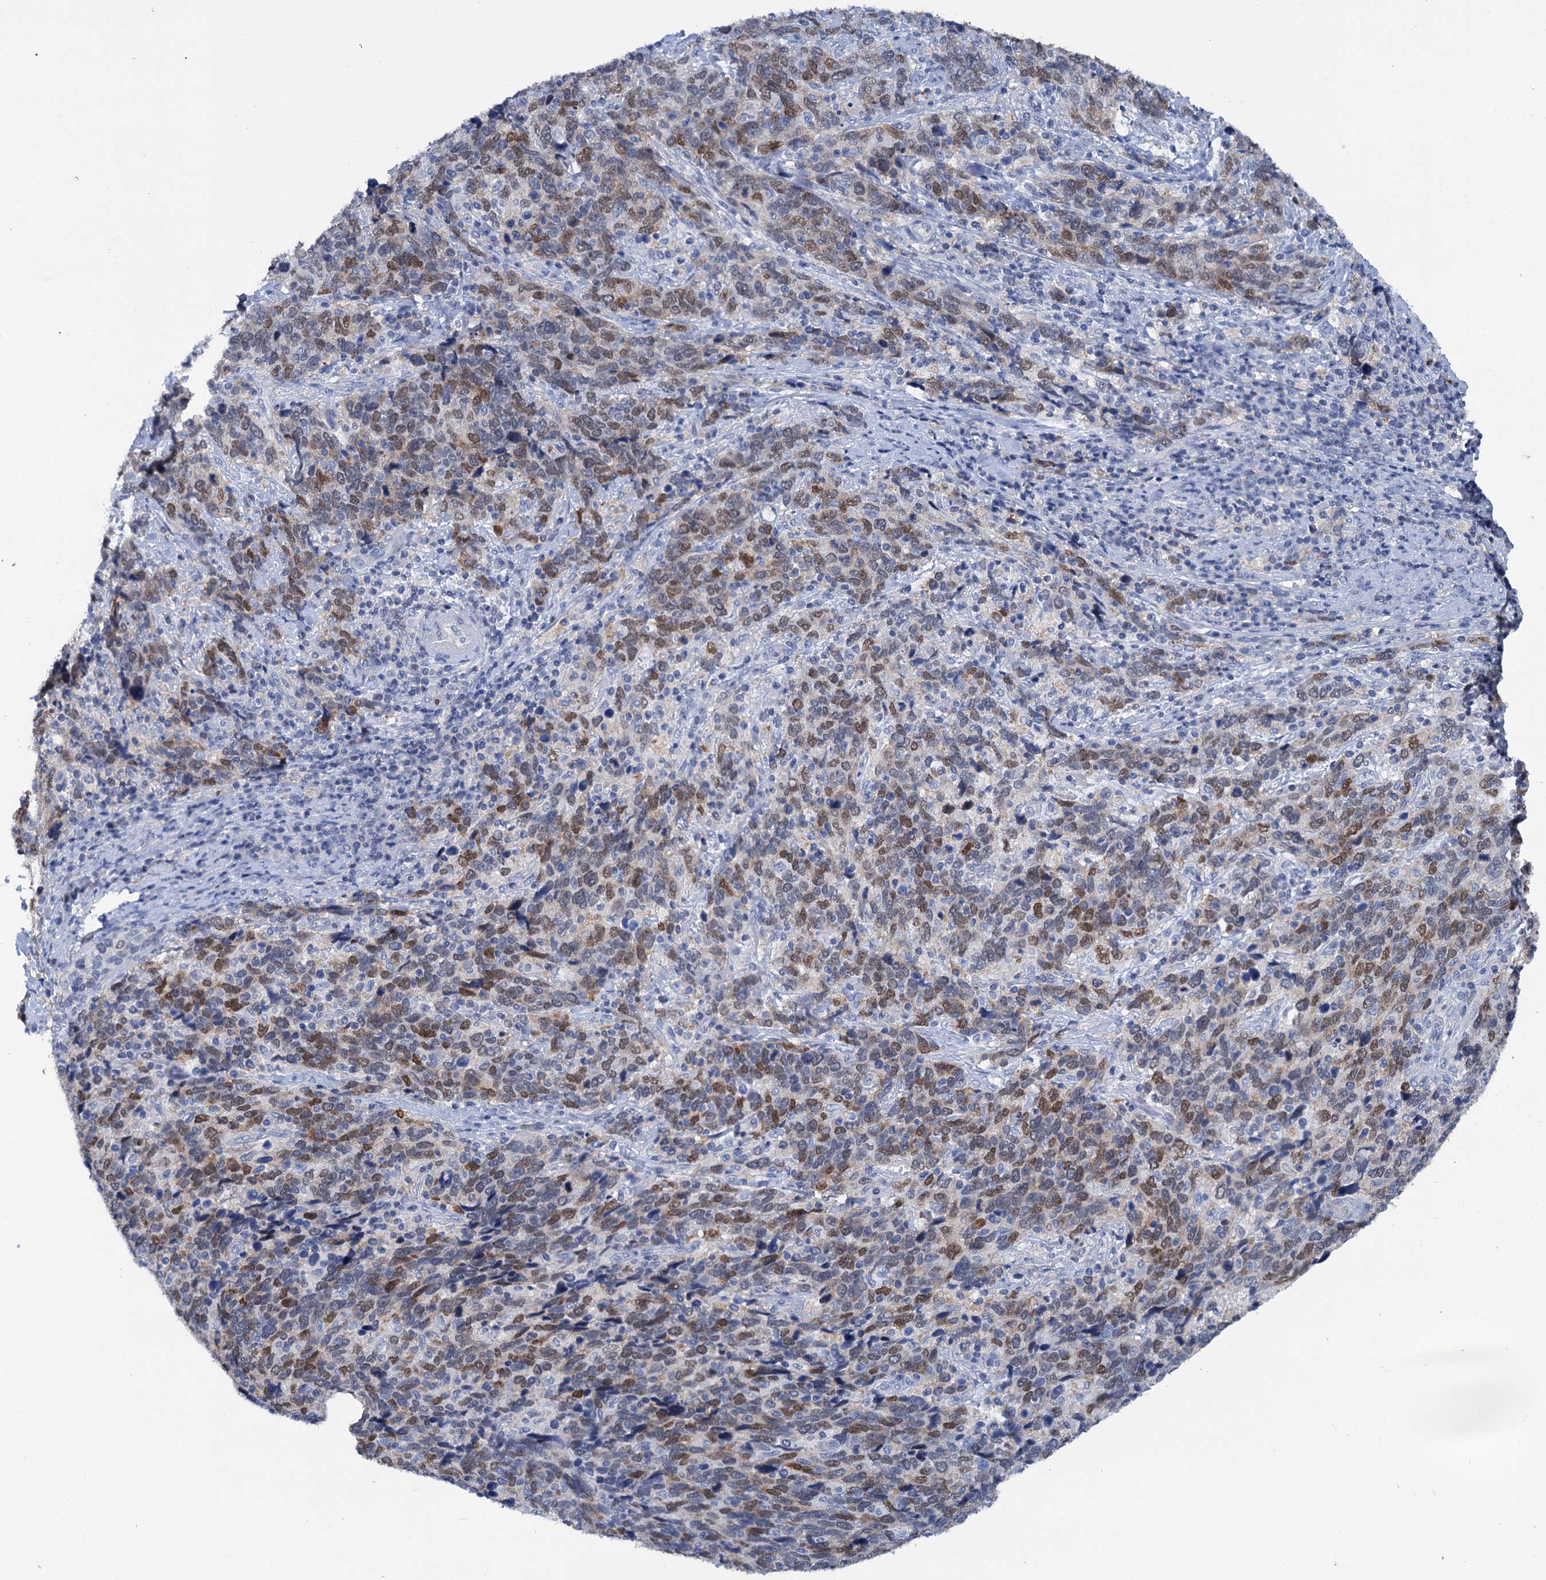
{"staining": {"intensity": "moderate", "quantity": "25%-75%", "location": "nuclear"}, "tissue": "cervical cancer", "cell_type": "Tumor cells", "image_type": "cancer", "snomed": [{"axis": "morphology", "description": "Squamous cell carcinoma, NOS"}, {"axis": "topography", "description": "Cervix"}], "caption": "Immunohistochemistry photomicrograph of neoplastic tissue: human squamous cell carcinoma (cervical) stained using immunohistochemistry (IHC) demonstrates medium levels of moderate protein expression localized specifically in the nuclear of tumor cells, appearing as a nuclear brown color.", "gene": "FAM111B", "patient": {"sex": "female", "age": 41}}